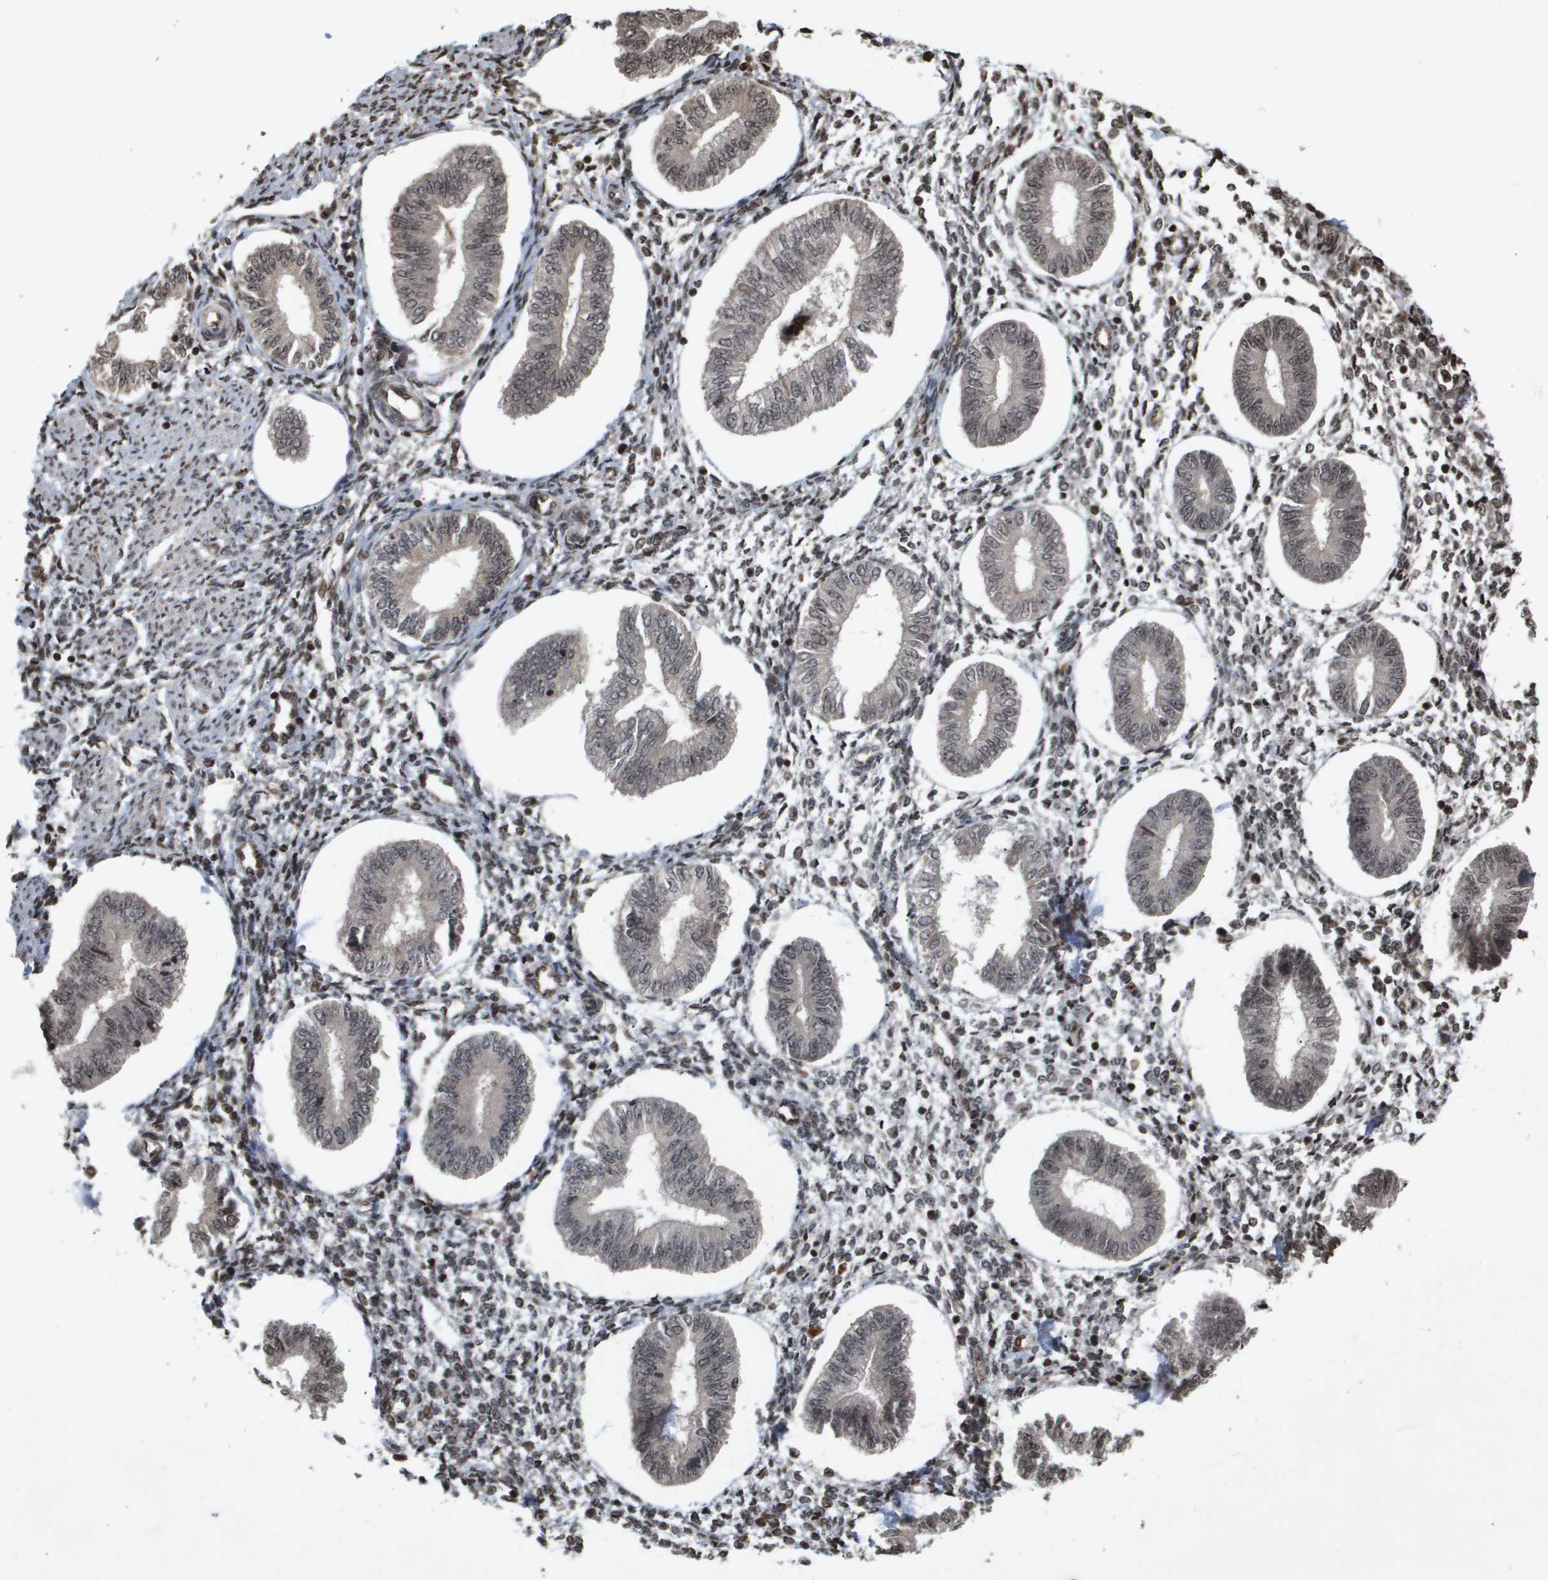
{"staining": {"intensity": "moderate", "quantity": "25%-75%", "location": "nuclear"}, "tissue": "endometrium", "cell_type": "Cells in endometrial stroma", "image_type": "normal", "snomed": [{"axis": "morphology", "description": "Normal tissue, NOS"}, {"axis": "topography", "description": "Endometrium"}], "caption": "High-magnification brightfield microscopy of normal endometrium stained with DAB (3,3'-diaminobenzidine) (brown) and counterstained with hematoxylin (blue). cells in endometrial stroma exhibit moderate nuclear expression is identified in approximately25%-75% of cells.", "gene": "HSPA6", "patient": {"sex": "female", "age": 50}}